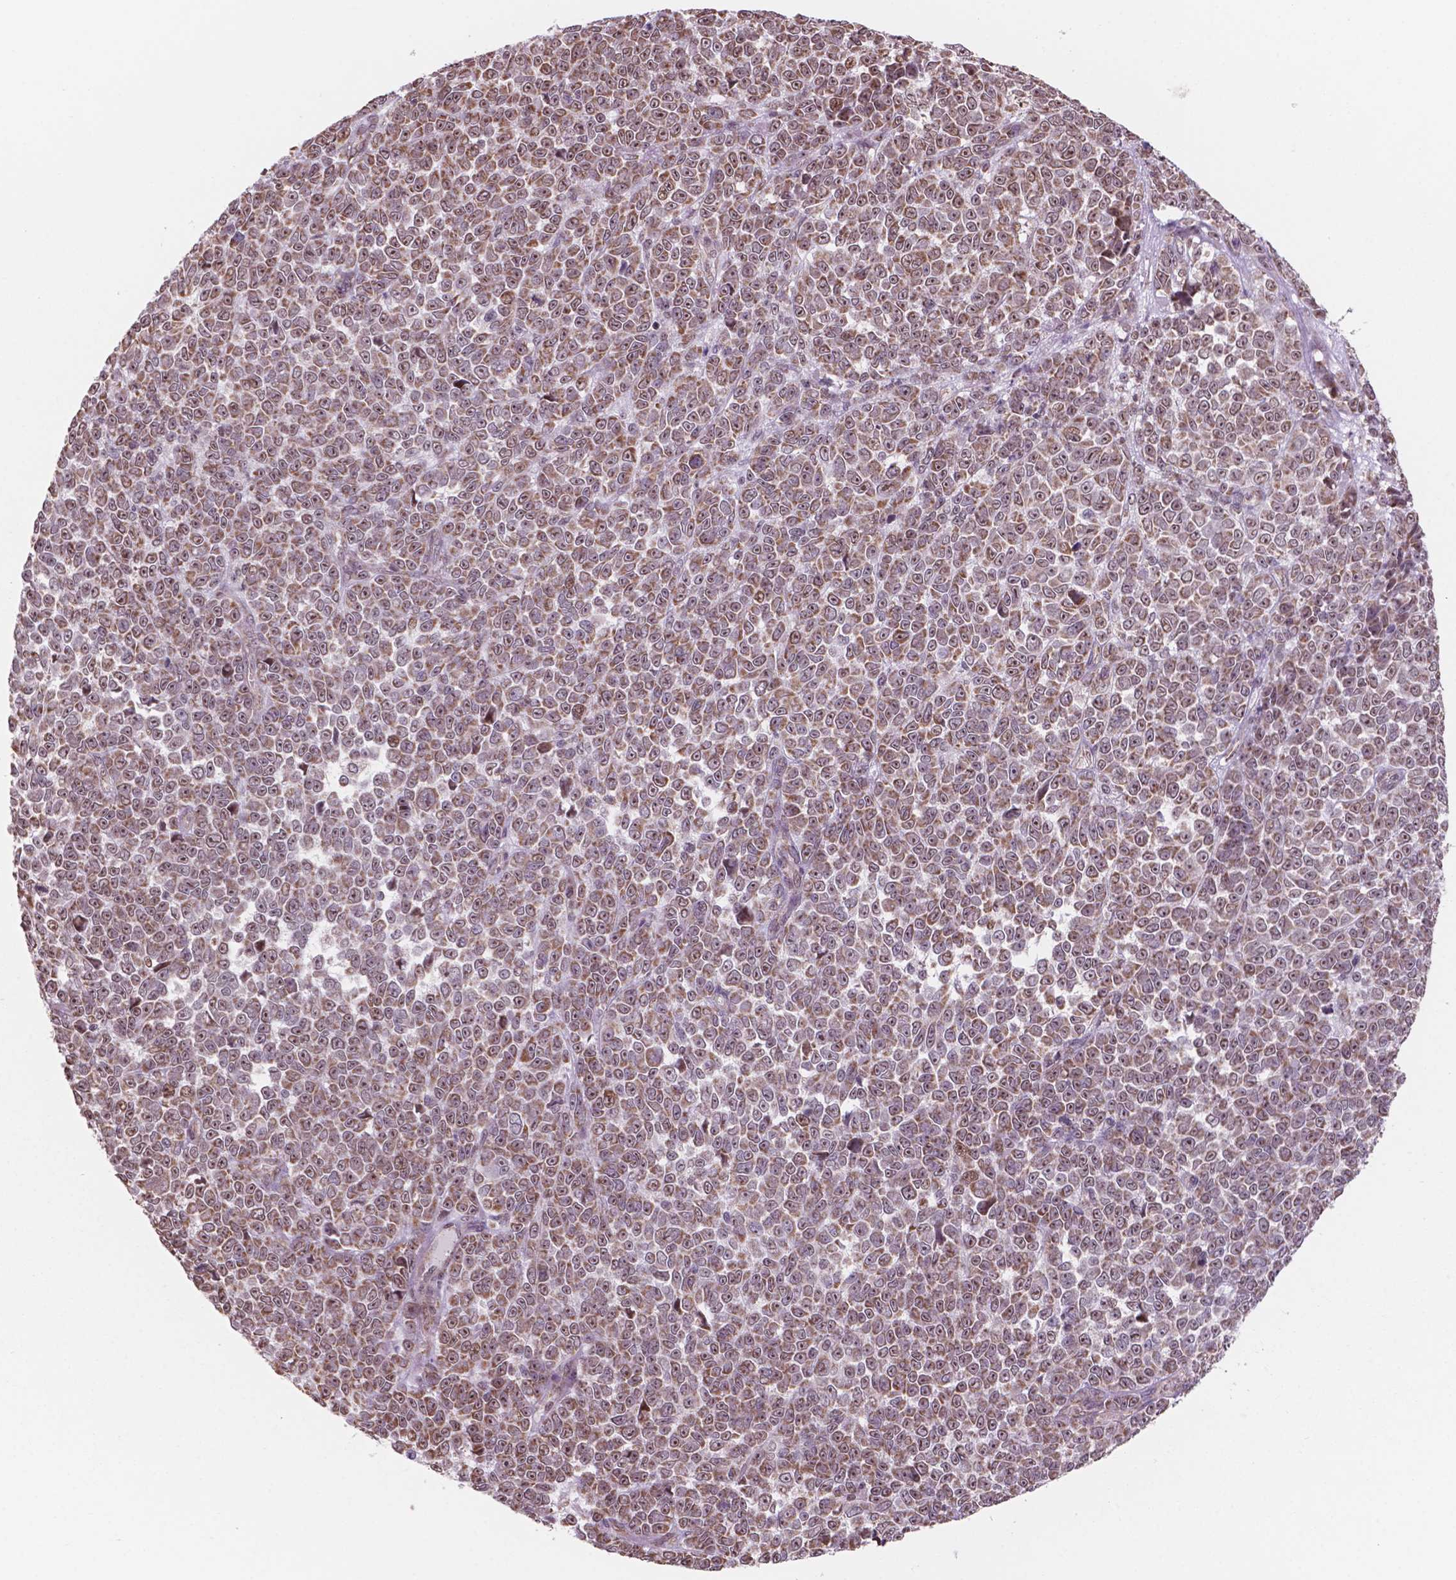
{"staining": {"intensity": "moderate", "quantity": ">75%", "location": "cytoplasmic/membranous"}, "tissue": "melanoma", "cell_type": "Tumor cells", "image_type": "cancer", "snomed": [{"axis": "morphology", "description": "Malignant melanoma, NOS"}, {"axis": "topography", "description": "Skin"}], "caption": "The immunohistochemical stain shows moderate cytoplasmic/membranous expression in tumor cells of melanoma tissue. (IHC, brightfield microscopy, high magnification).", "gene": "NDUFA10", "patient": {"sex": "female", "age": 95}}